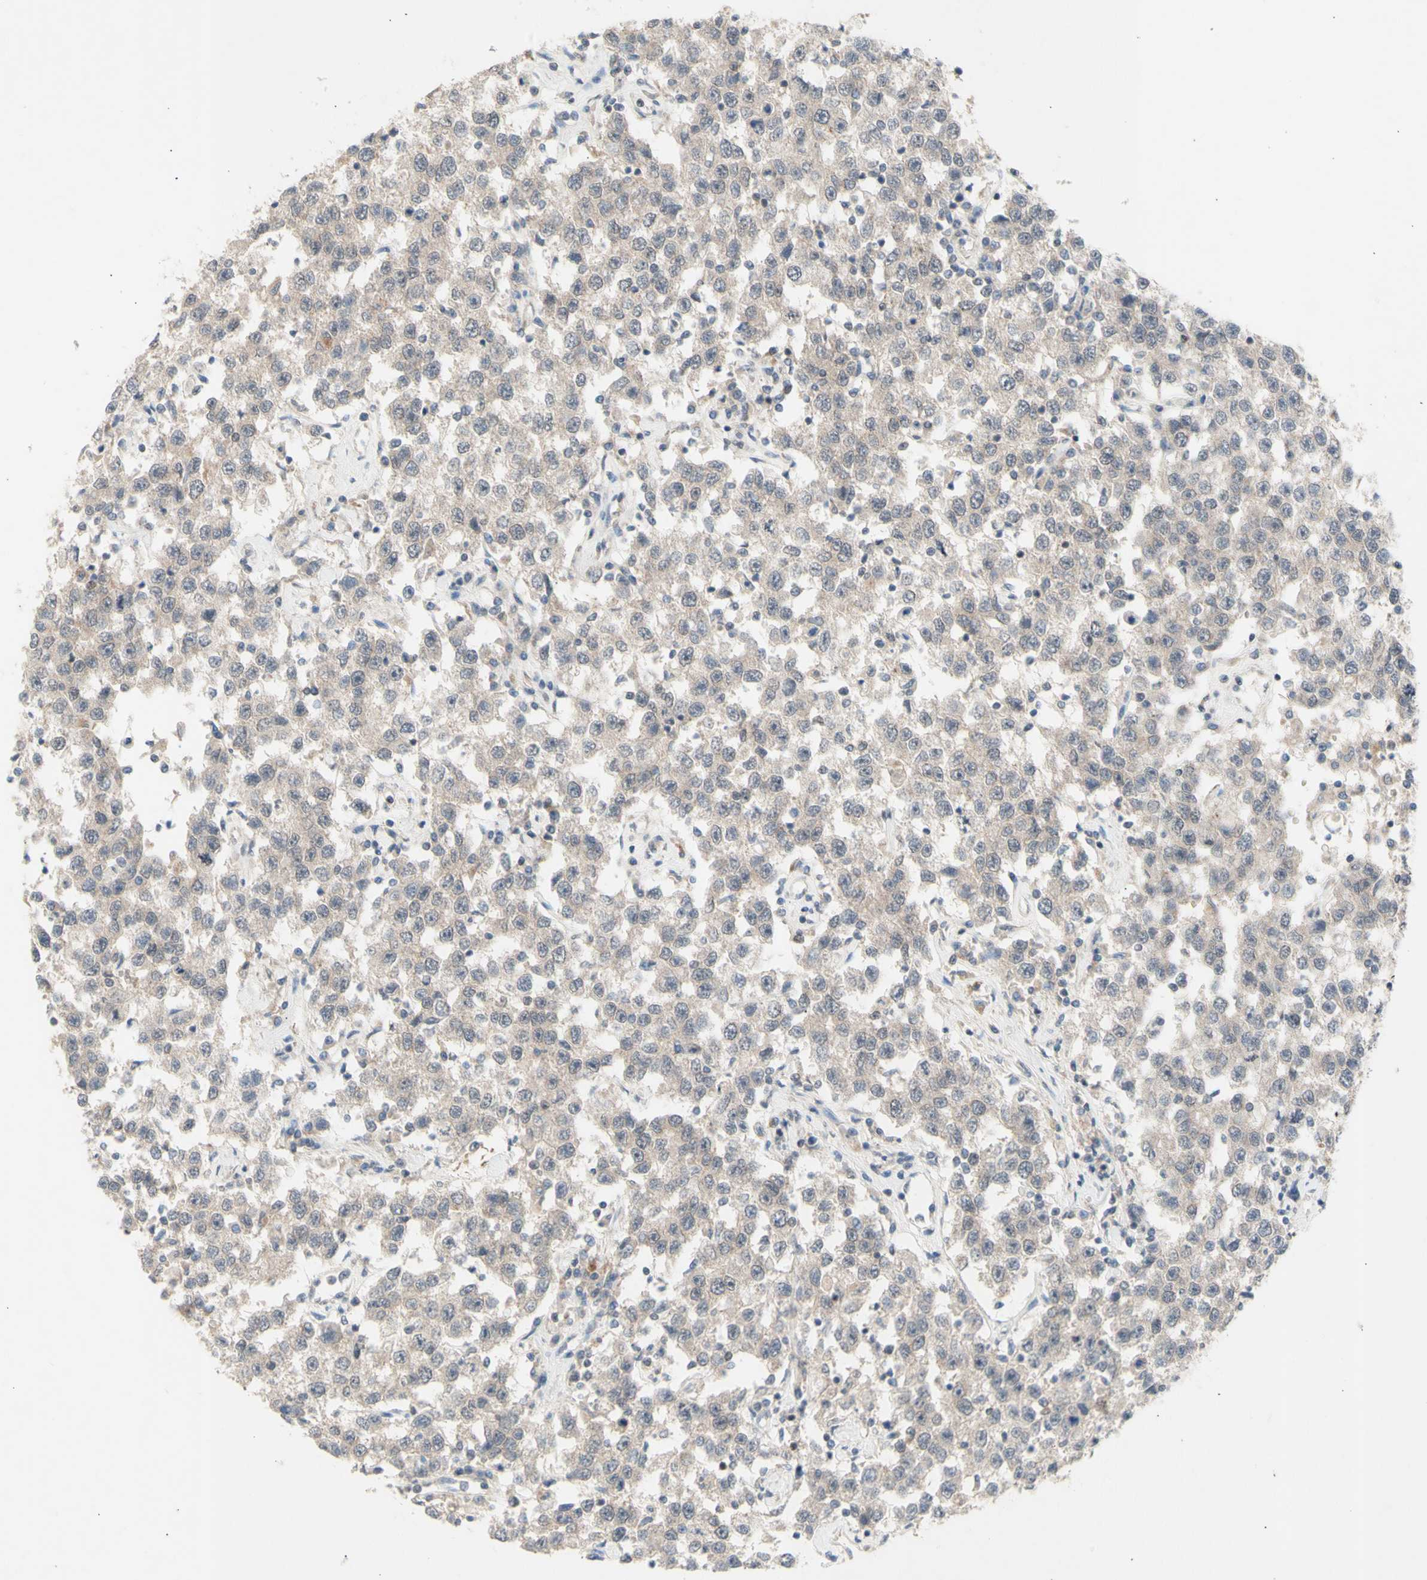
{"staining": {"intensity": "negative", "quantity": "none", "location": "none"}, "tissue": "testis cancer", "cell_type": "Tumor cells", "image_type": "cancer", "snomed": [{"axis": "morphology", "description": "Seminoma, NOS"}, {"axis": "topography", "description": "Testis"}], "caption": "Testis cancer was stained to show a protein in brown. There is no significant positivity in tumor cells.", "gene": "NLRP1", "patient": {"sex": "male", "age": 41}}